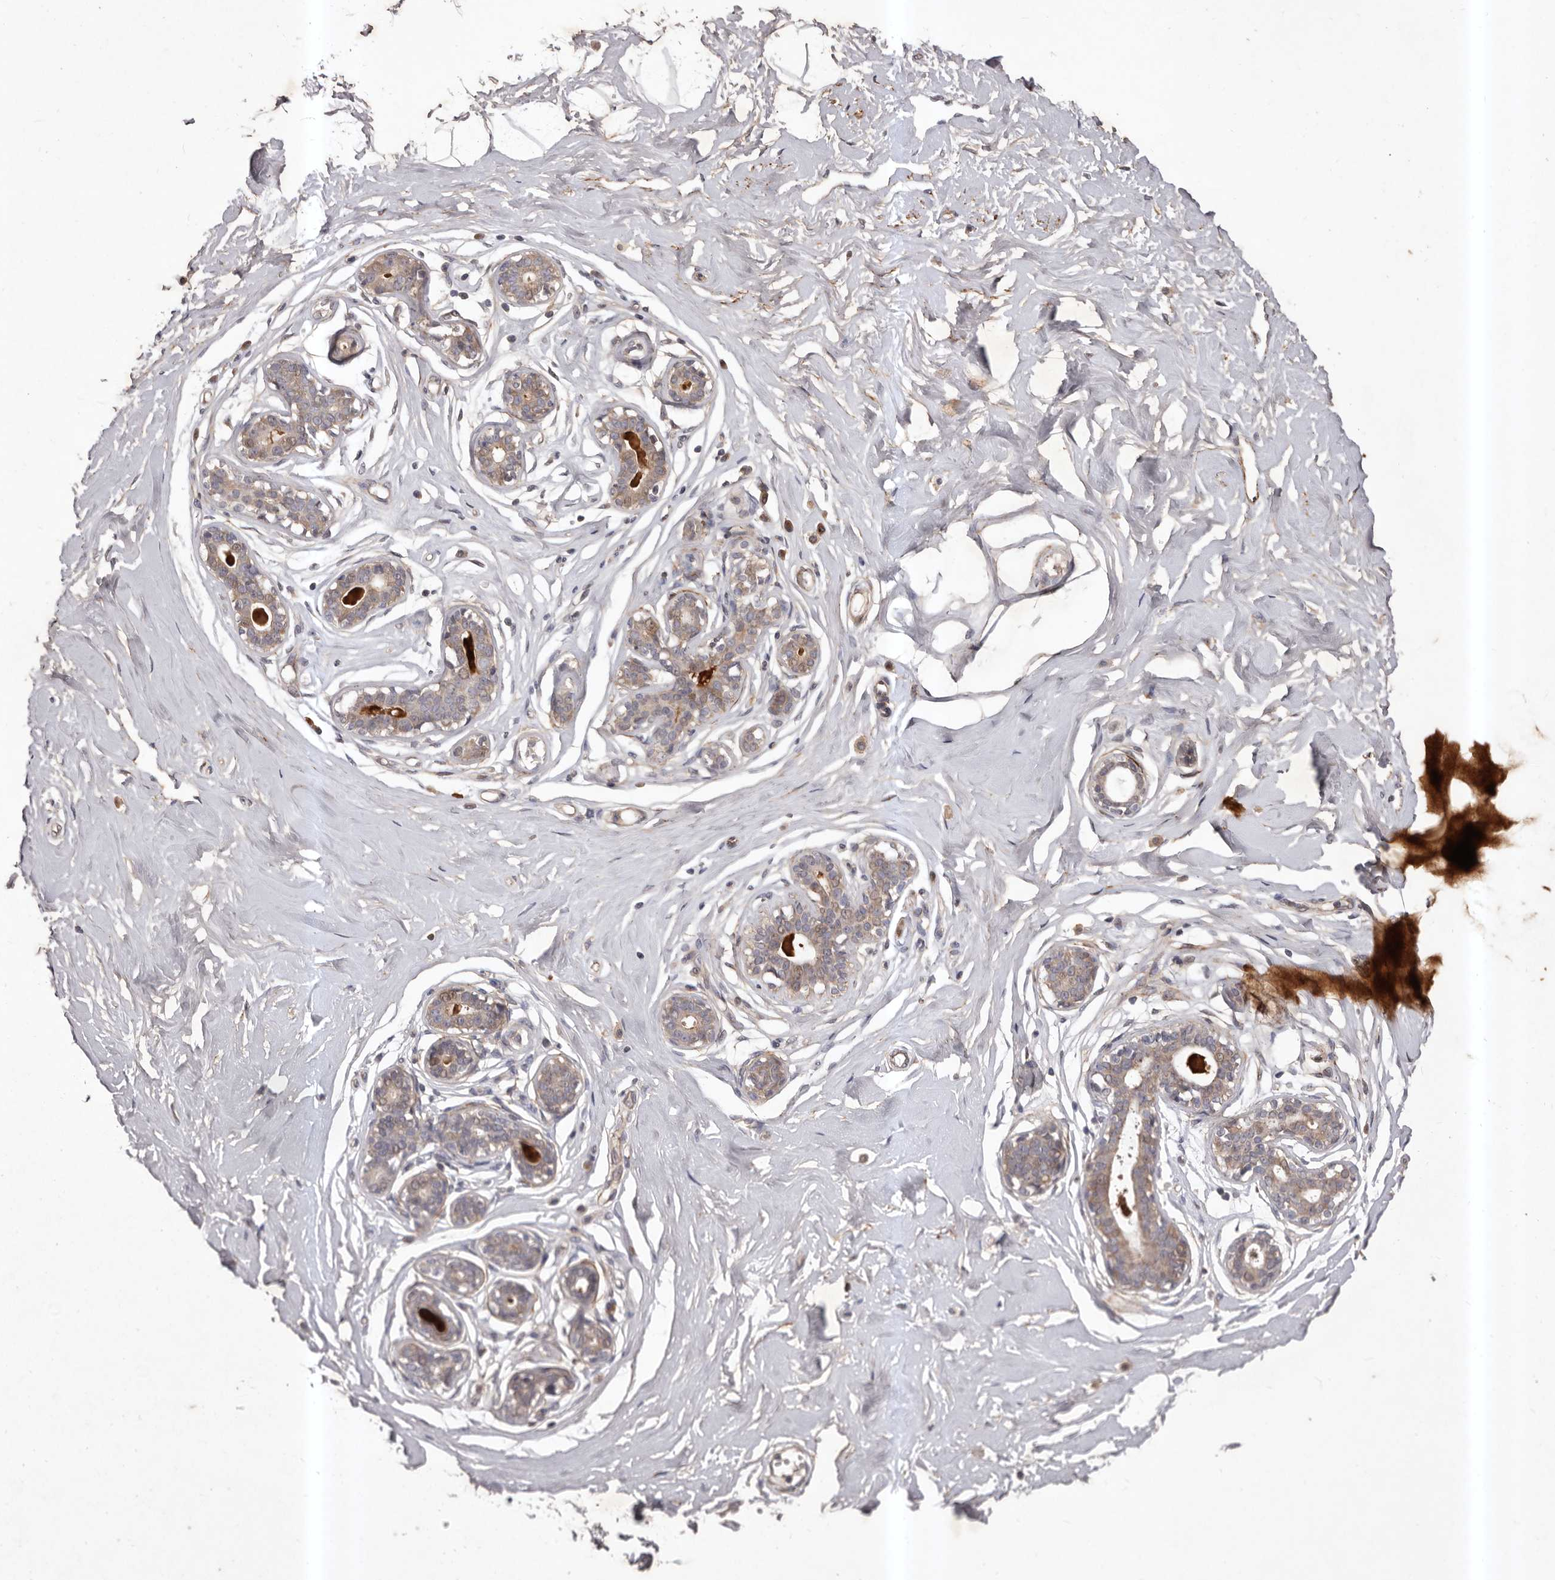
{"staining": {"intensity": "negative", "quantity": "none", "location": "none"}, "tissue": "breast", "cell_type": "Adipocytes", "image_type": "normal", "snomed": [{"axis": "morphology", "description": "Normal tissue, NOS"}, {"axis": "morphology", "description": "Adenoma, NOS"}, {"axis": "topography", "description": "Breast"}], "caption": "Breast was stained to show a protein in brown. There is no significant positivity in adipocytes. (DAB (3,3'-diaminobenzidine) immunohistochemistry (IHC) with hematoxylin counter stain).", "gene": "HBS1L", "patient": {"sex": "female", "age": 23}}